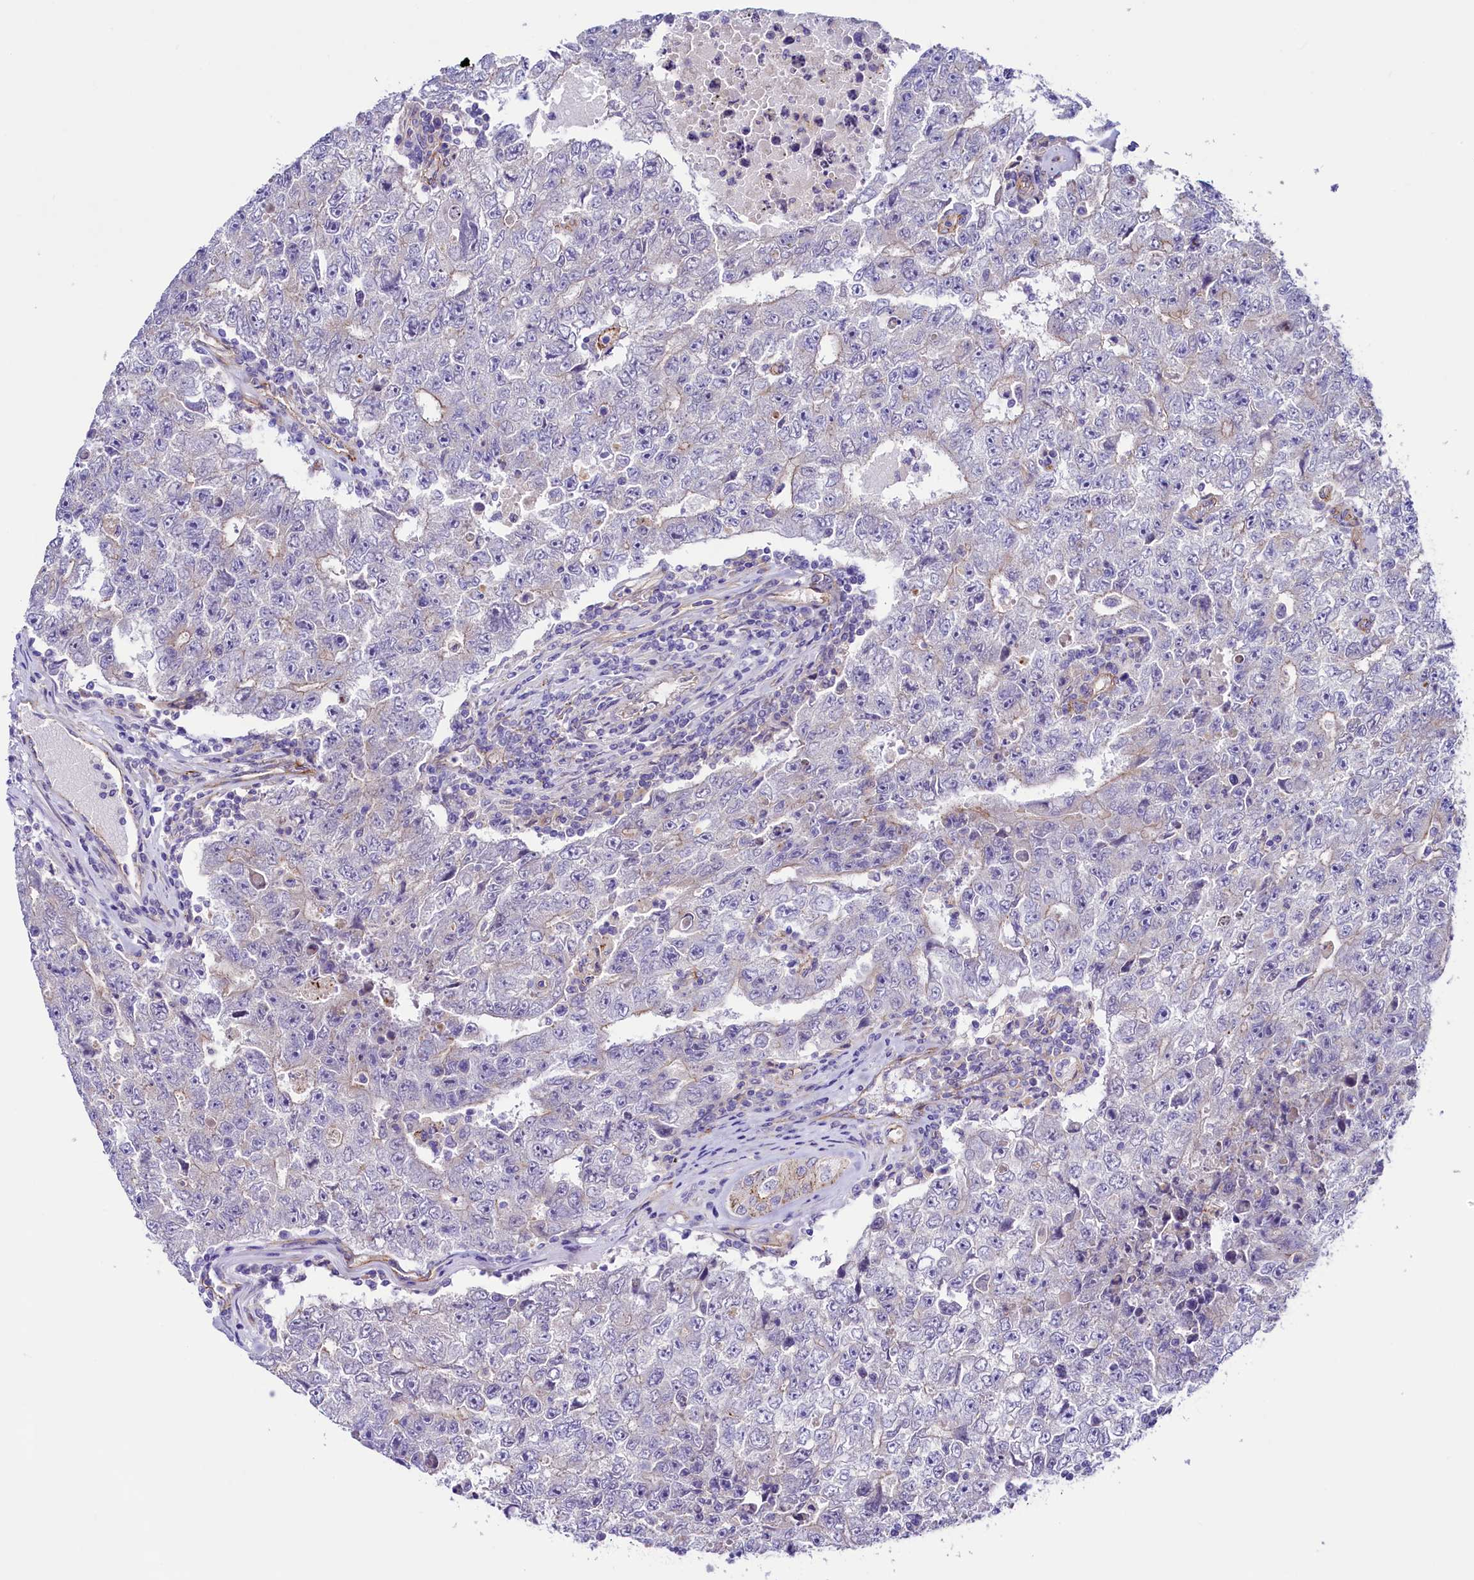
{"staining": {"intensity": "negative", "quantity": "none", "location": "none"}, "tissue": "testis cancer", "cell_type": "Tumor cells", "image_type": "cancer", "snomed": [{"axis": "morphology", "description": "Carcinoma, Embryonal, NOS"}, {"axis": "topography", "description": "Testis"}], "caption": "Protein analysis of testis embryonal carcinoma exhibits no significant positivity in tumor cells.", "gene": "SLF1", "patient": {"sex": "male", "age": 17}}